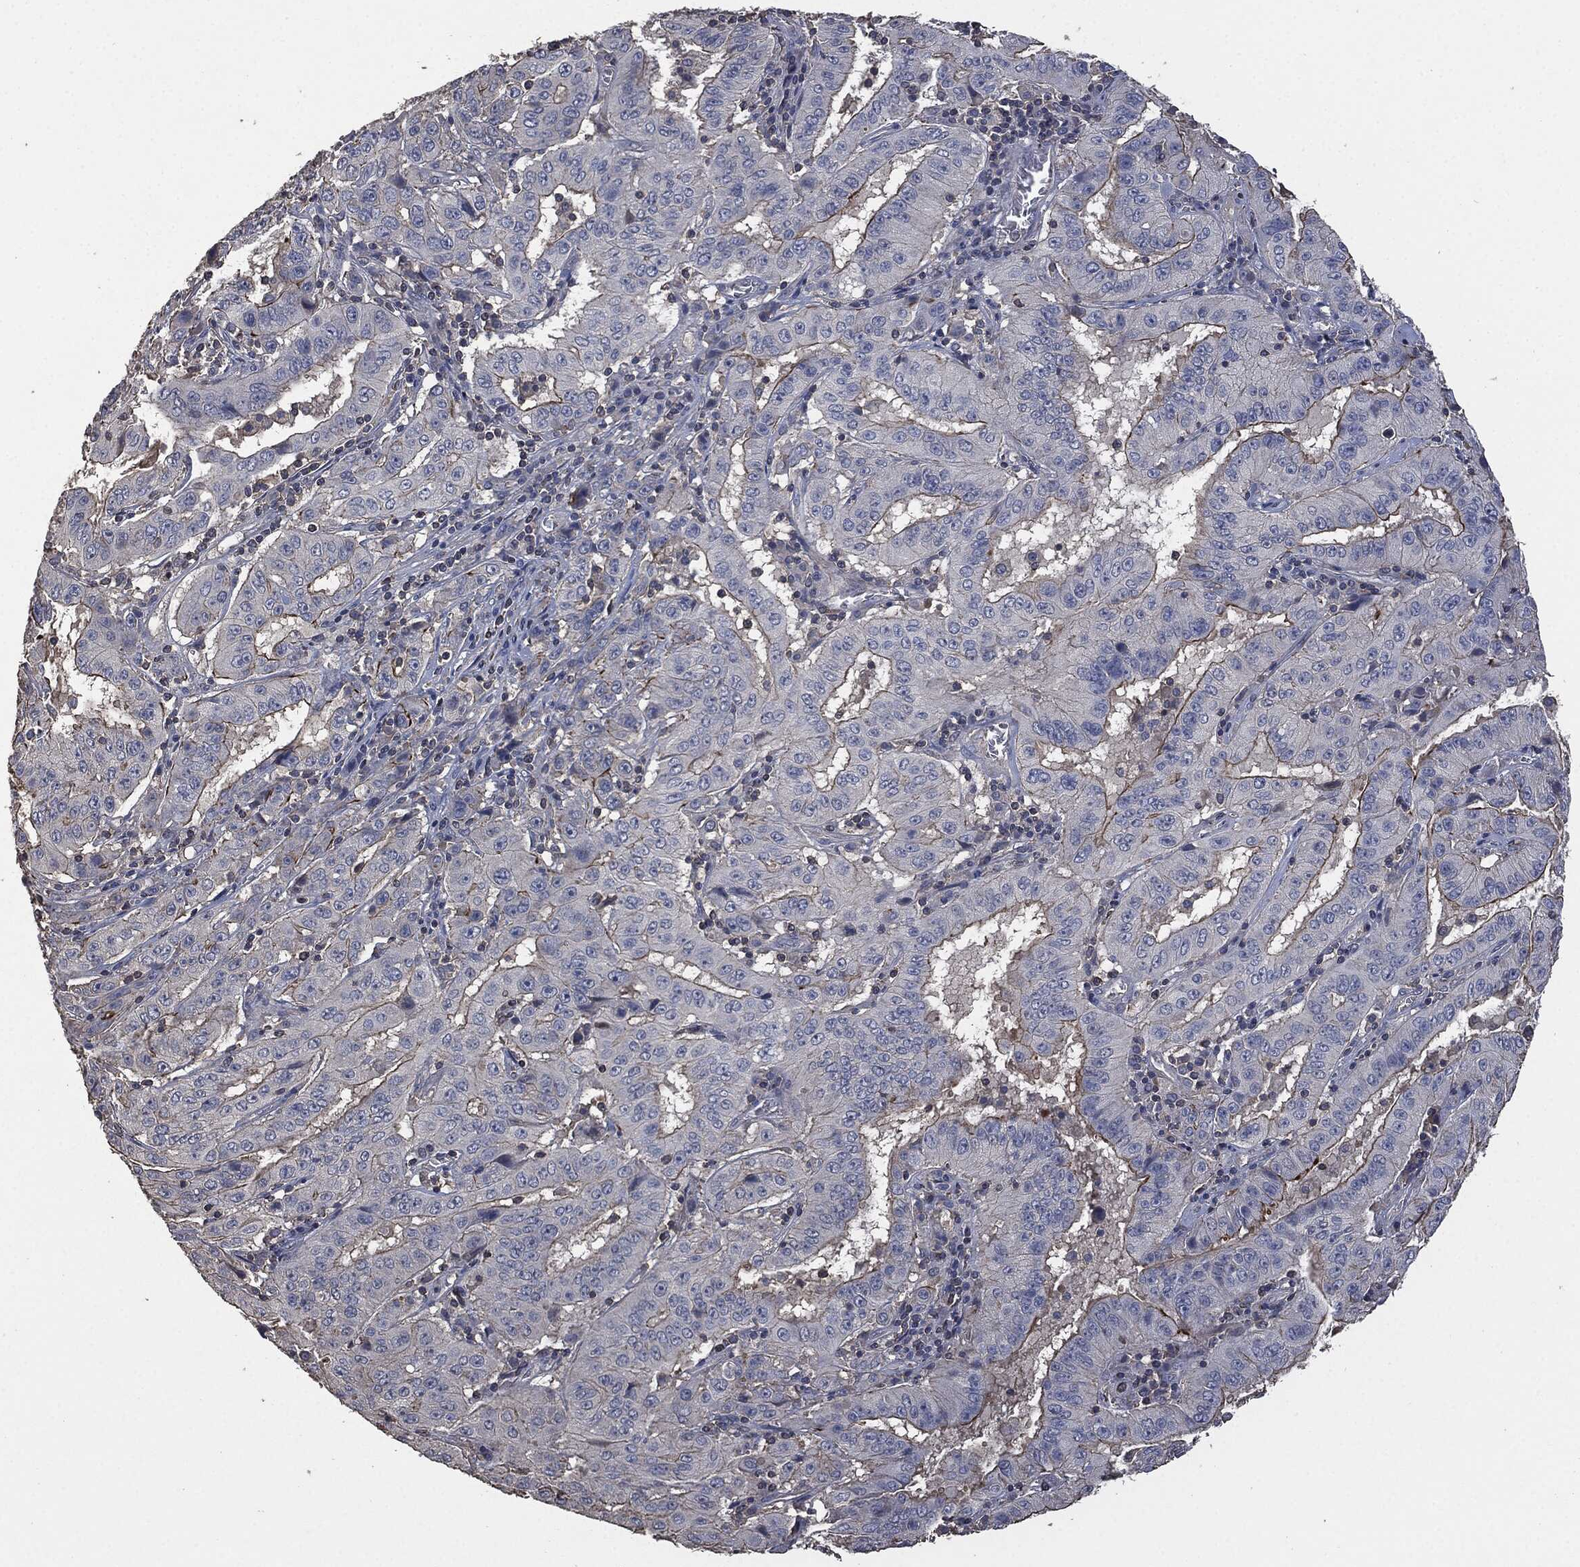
{"staining": {"intensity": "negative", "quantity": "none", "location": "none"}, "tissue": "pancreatic cancer", "cell_type": "Tumor cells", "image_type": "cancer", "snomed": [{"axis": "morphology", "description": "Adenocarcinoma, NOS"}, {"axis": "topography", "description": "Pancreas"}], "caption": "Human adenocarcinoma (pancreatic) stained for a protein using immunohistochemistry demonstrates no positivity in tumor cells.", "gene": "MSLN", "patient": {"sex": "male", "age": 63}}